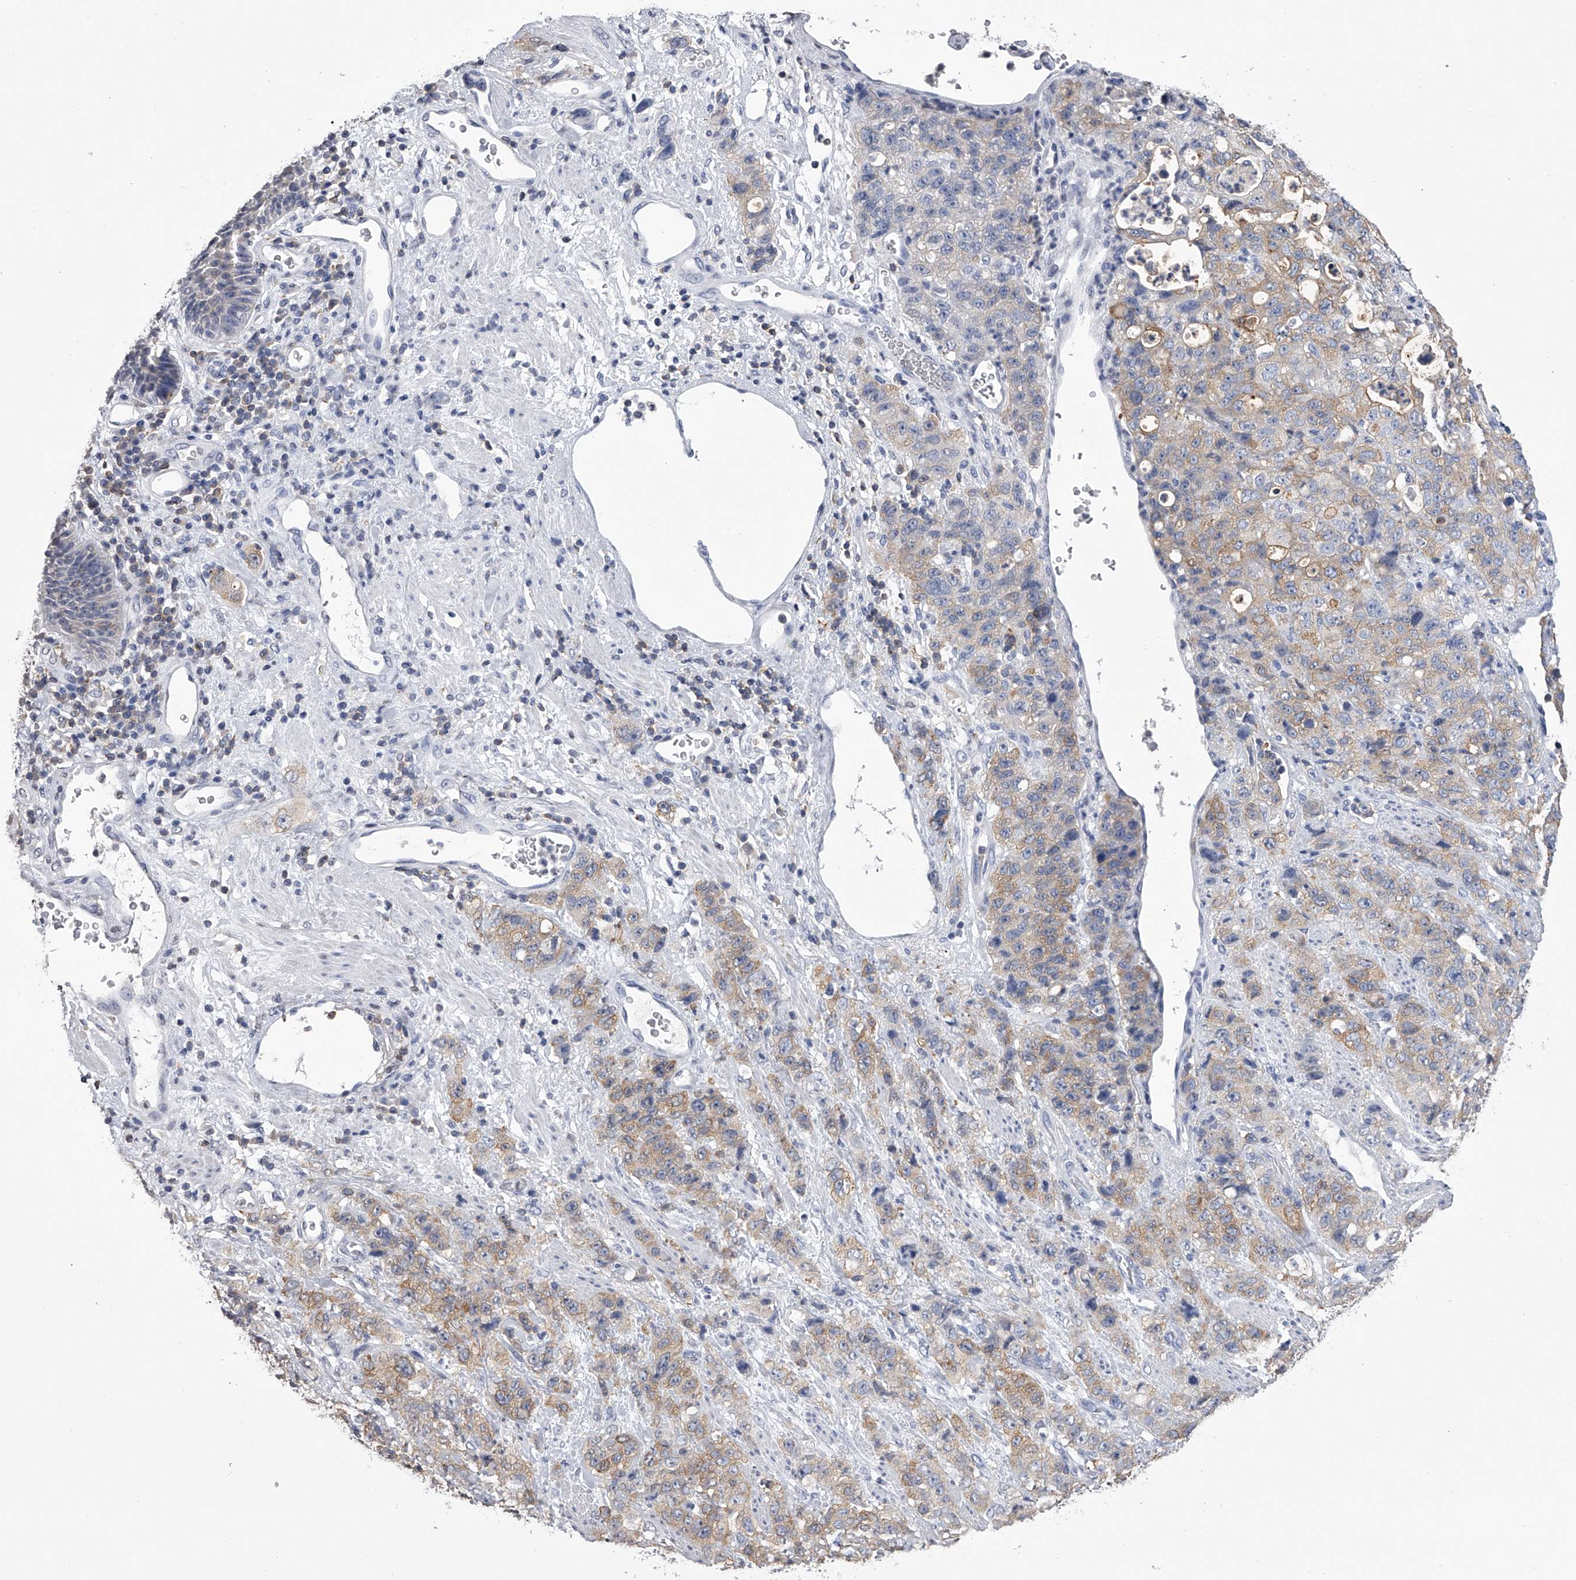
{"staining": {"intensity": "weak", "quantity": "25%-75%", "location": "cytoplasmic/membranous"}, "tissue": "stomach cancer", "cell_type": "Tumor cells", "image_type": "cancer", "snomed": [{"axis": "morphology", "description": "Adenocarcinoma, NOS"}, {"axis": "topography", "description": "Stomach"}], "caption": "Immunohistochemical staining of stomach adenocarcinoma shows low levels of weak cytoplasmic/membranous positivity in approximately 25%-75% of tumor cells.", "gene": "TASP1", "patient": {"sex": "male", "age": 48}}